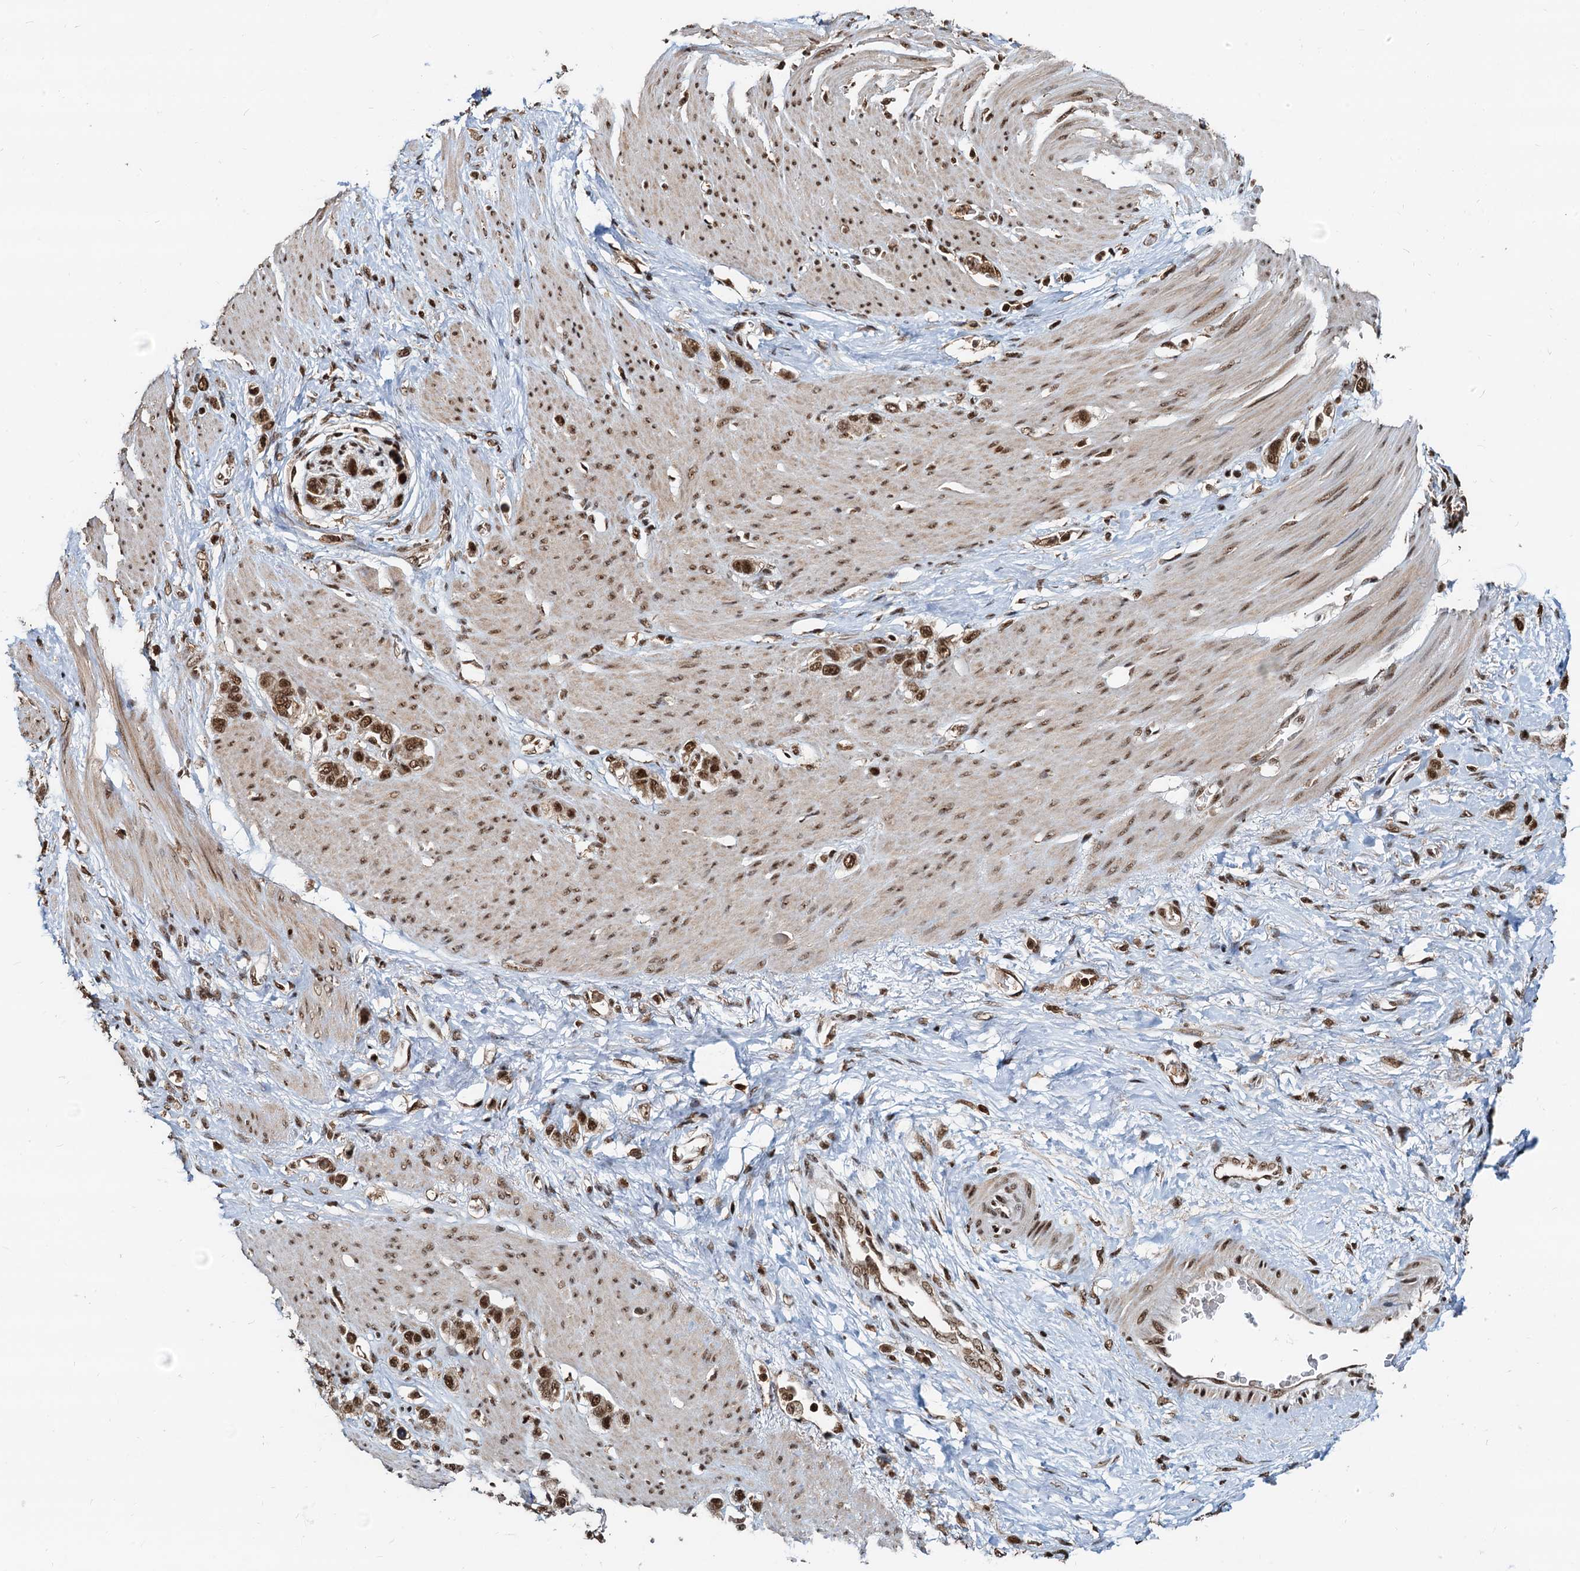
{"staining": {"intensity": "strong", "quantity": ">75%", "location": "cytoplasmic/membranous,nuclear"}, "tissue": "stomach cancer", "cell_type": "Tumor cells", "image_type": "cancer", "snomed": [{"axis": "morphology", "description": "Adenocarcinoma, NOS"}, {"axis": "morphology", "description": "Adenocarcinoma, High grade"}, {"axis": "topography", "description": "Stomach, upper"}, {"axis": "topography", "description": "Stomach, lower"}], "caption": "A photomicrograph of stomach adenocarcinoma (high-grade) stained for a protein demonstrates strong cytoplasmic/membranous and nuclear brown staining in tumor cells. (DAB (3,3'-diaminobenzidine) = brown stain, brightfield microscopy at high magnification).", "gene": "RSRC2", "patient": {"sex": "female", "age": 65}}